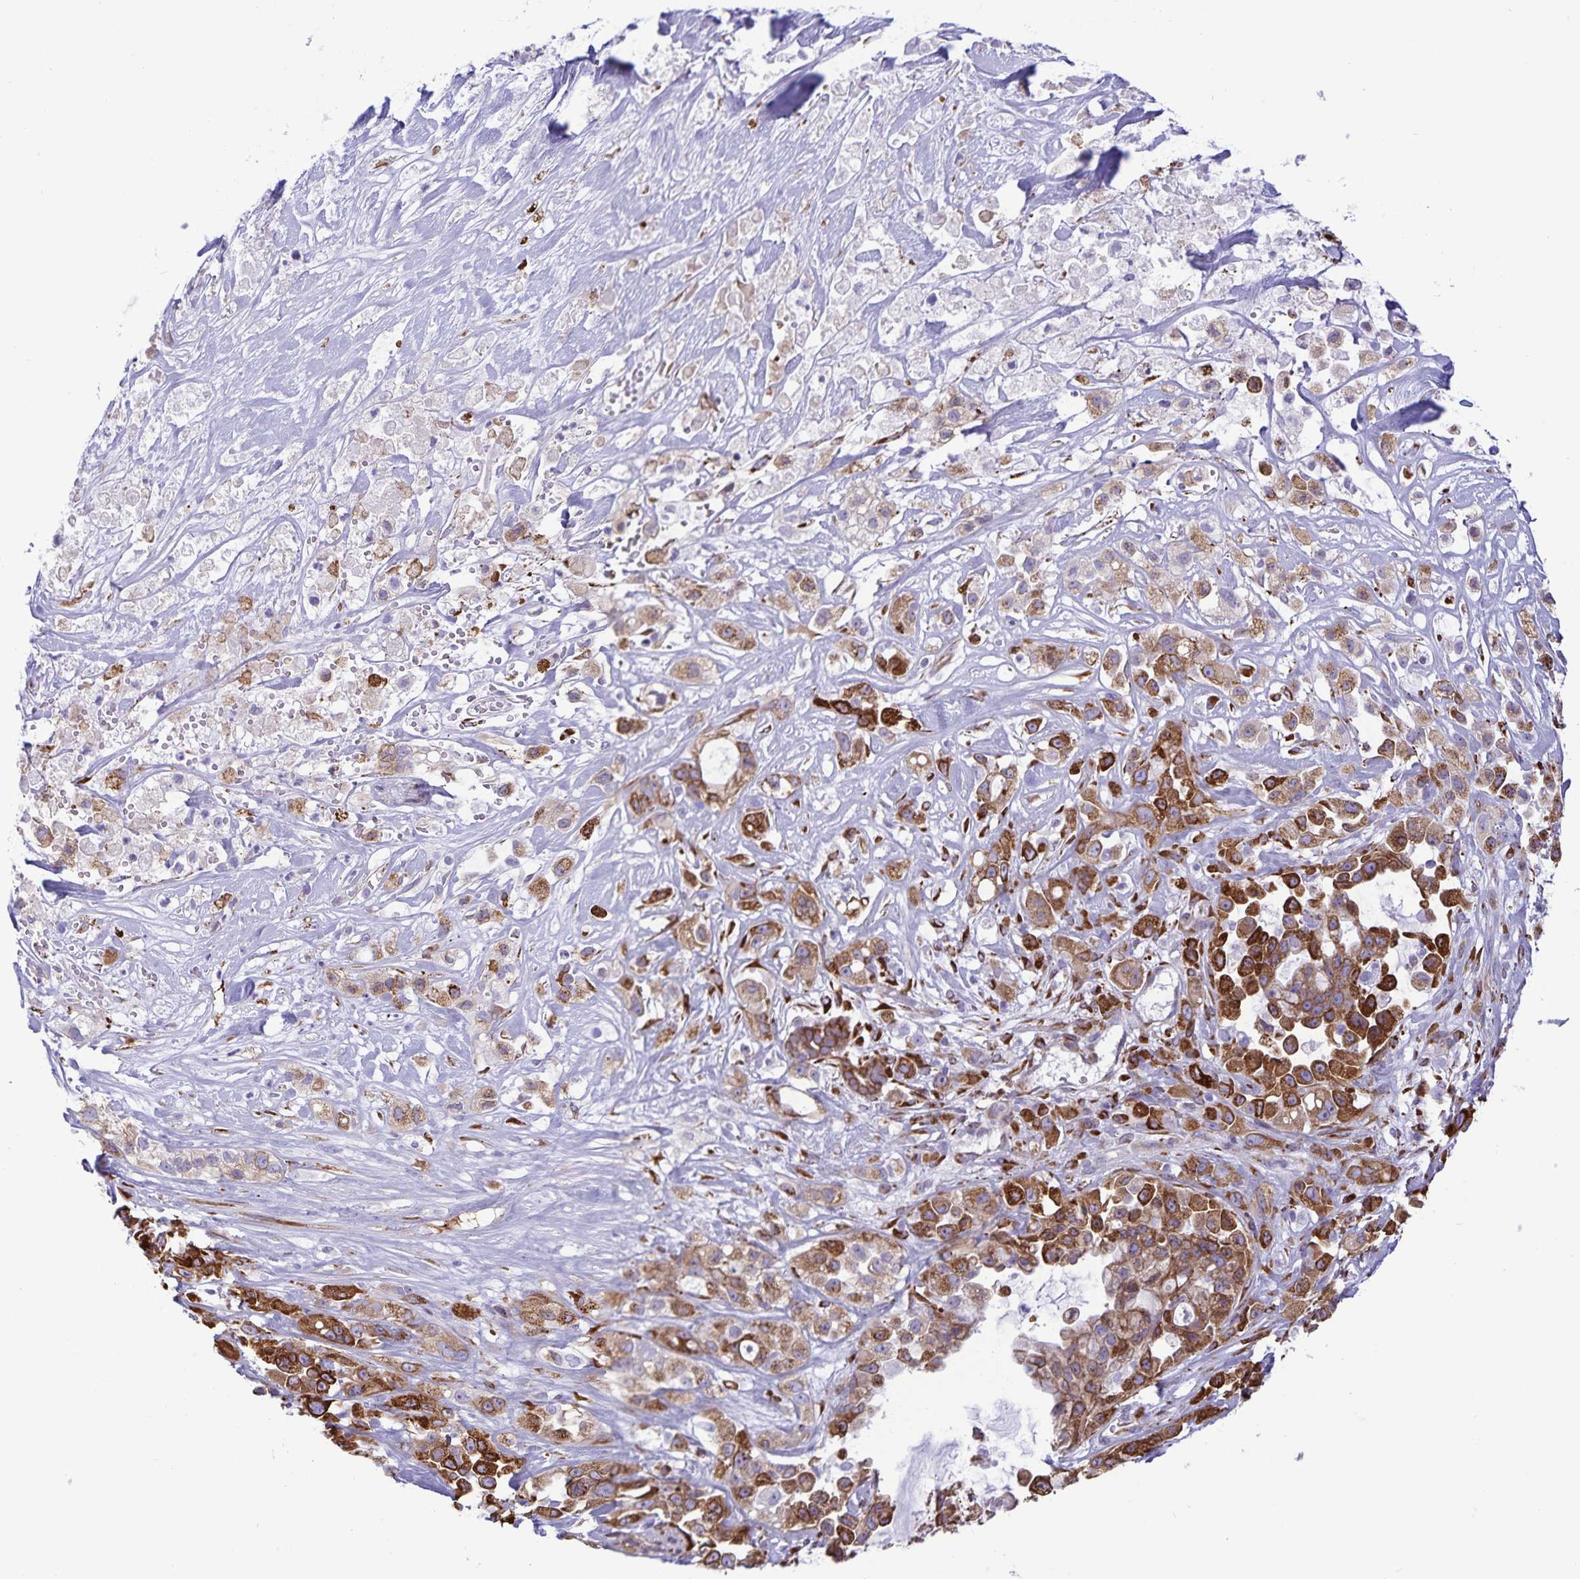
{"staining": {"intensity": "strong", "quantity": ">75%", "location": "cytoplasmic/membranous"}, "tissue": "pancreatic cancer", "cell_type": "Tumor cells", "image_type": "cancer", "snomed": [{"axis": "morphology", "description": "Adenocarcinoma, NOS"}, {"axis": "topography", "description": "Pancreas"}], "caption": "Pancreatic adenocarcinoma was stained to show a protein in brown. There is high levels of strong cytoplasmic/membranous staining in approximately >75% of tumor cells.", "gene": "RCN1", "patient": {"sex": "male", "age": 44}}